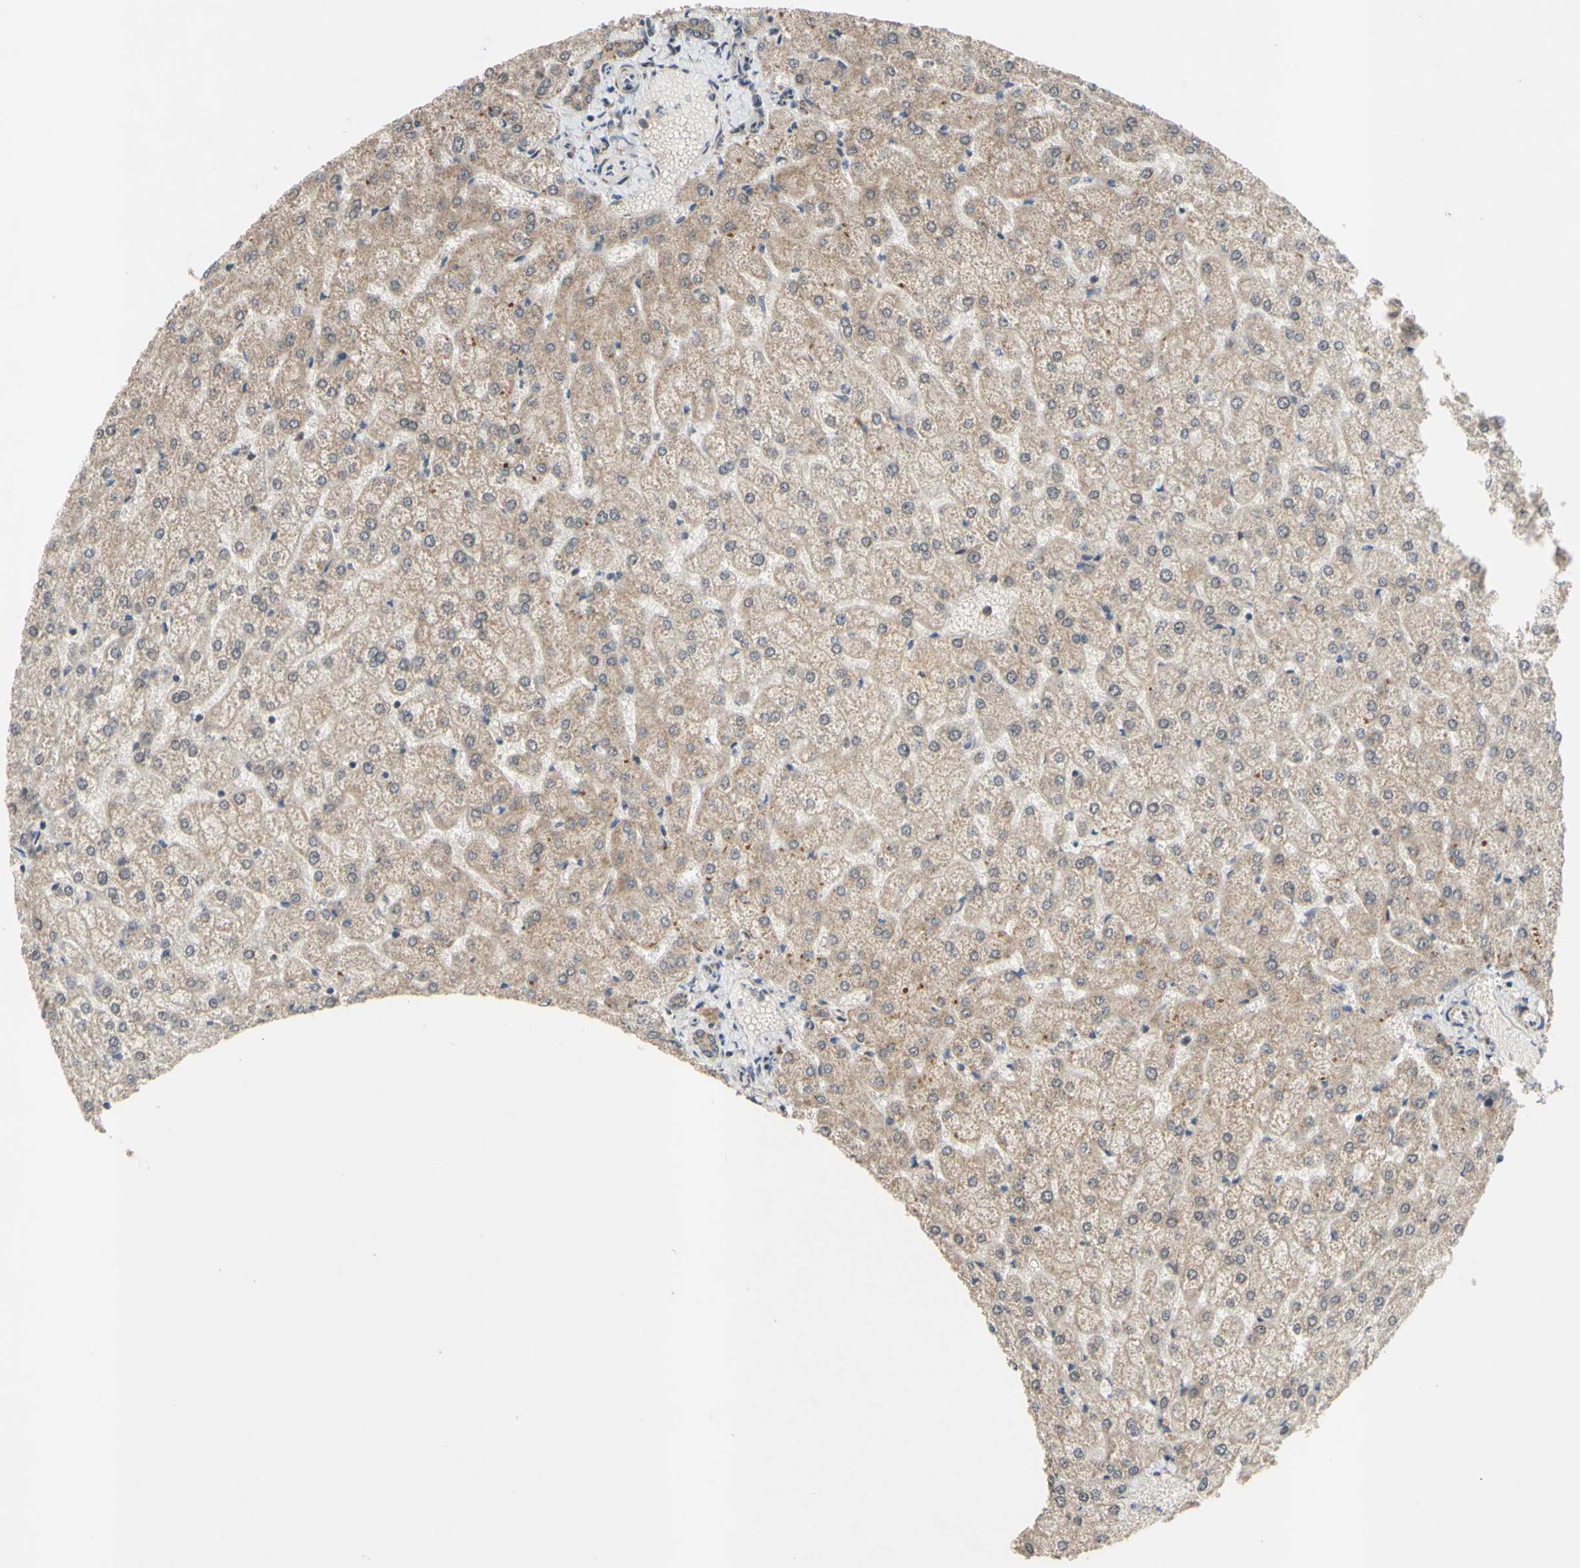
{"staining": {"intensity": "moderate", "quantity": ">75%", "location": "cytoplasmic/membranous"}, "tissue": "liver", "cell_type": "Cholangiocytes", "image_type": "normal", "snomed": [{"axis": "morphology", "description": "Normal tissue, NOS"}, {"axis": "topography", "description": "Liver"}], "caption": "An IHC photomicrograph of benign tissue is shown. Protein staining in brown labels moderate cytoplasmic/membranous positivity in liver within cholangiocytes.", "gene": "CD164", "patient": {"sex": "female", "age": 32}}